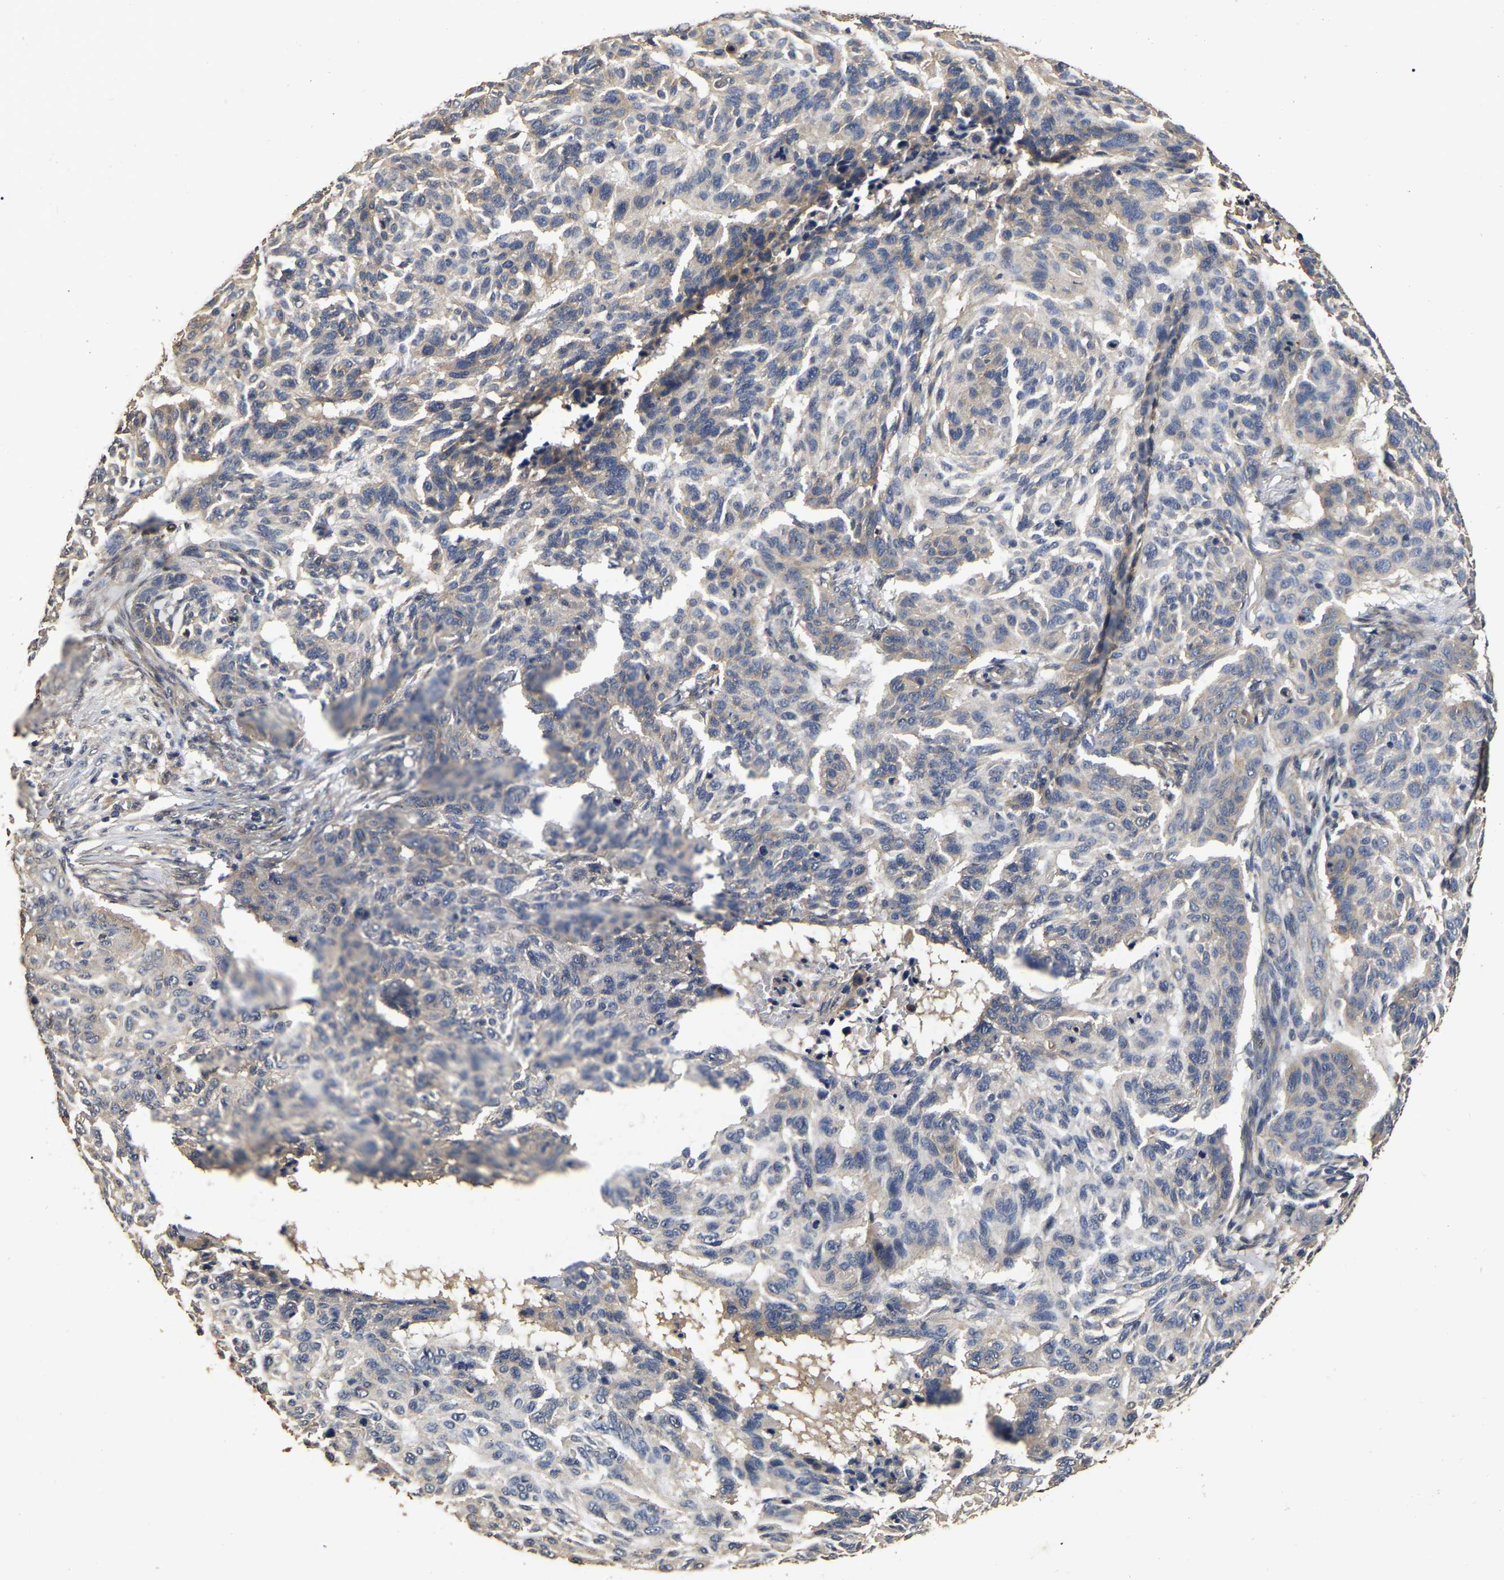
{"staining": {"intensity": "weak", "quantity": "<25%", "location": "cytoplasmic/membranous"}, "tissue": "skin cancer", "cell_type": "Tumor cells", "image_type": "cancer", "snomed": [{"axis": "morphology", "description": "Basal cell carcinoma"}, {"axis": "topography", "description": "Skin"}], "caption": "IHC image of skin basal cell carcinoma stained for a protein (brown), which exhibits no staining in tumor cells.", "gene": "STK32C", "patient": {"sex": "male", "age": 85}}